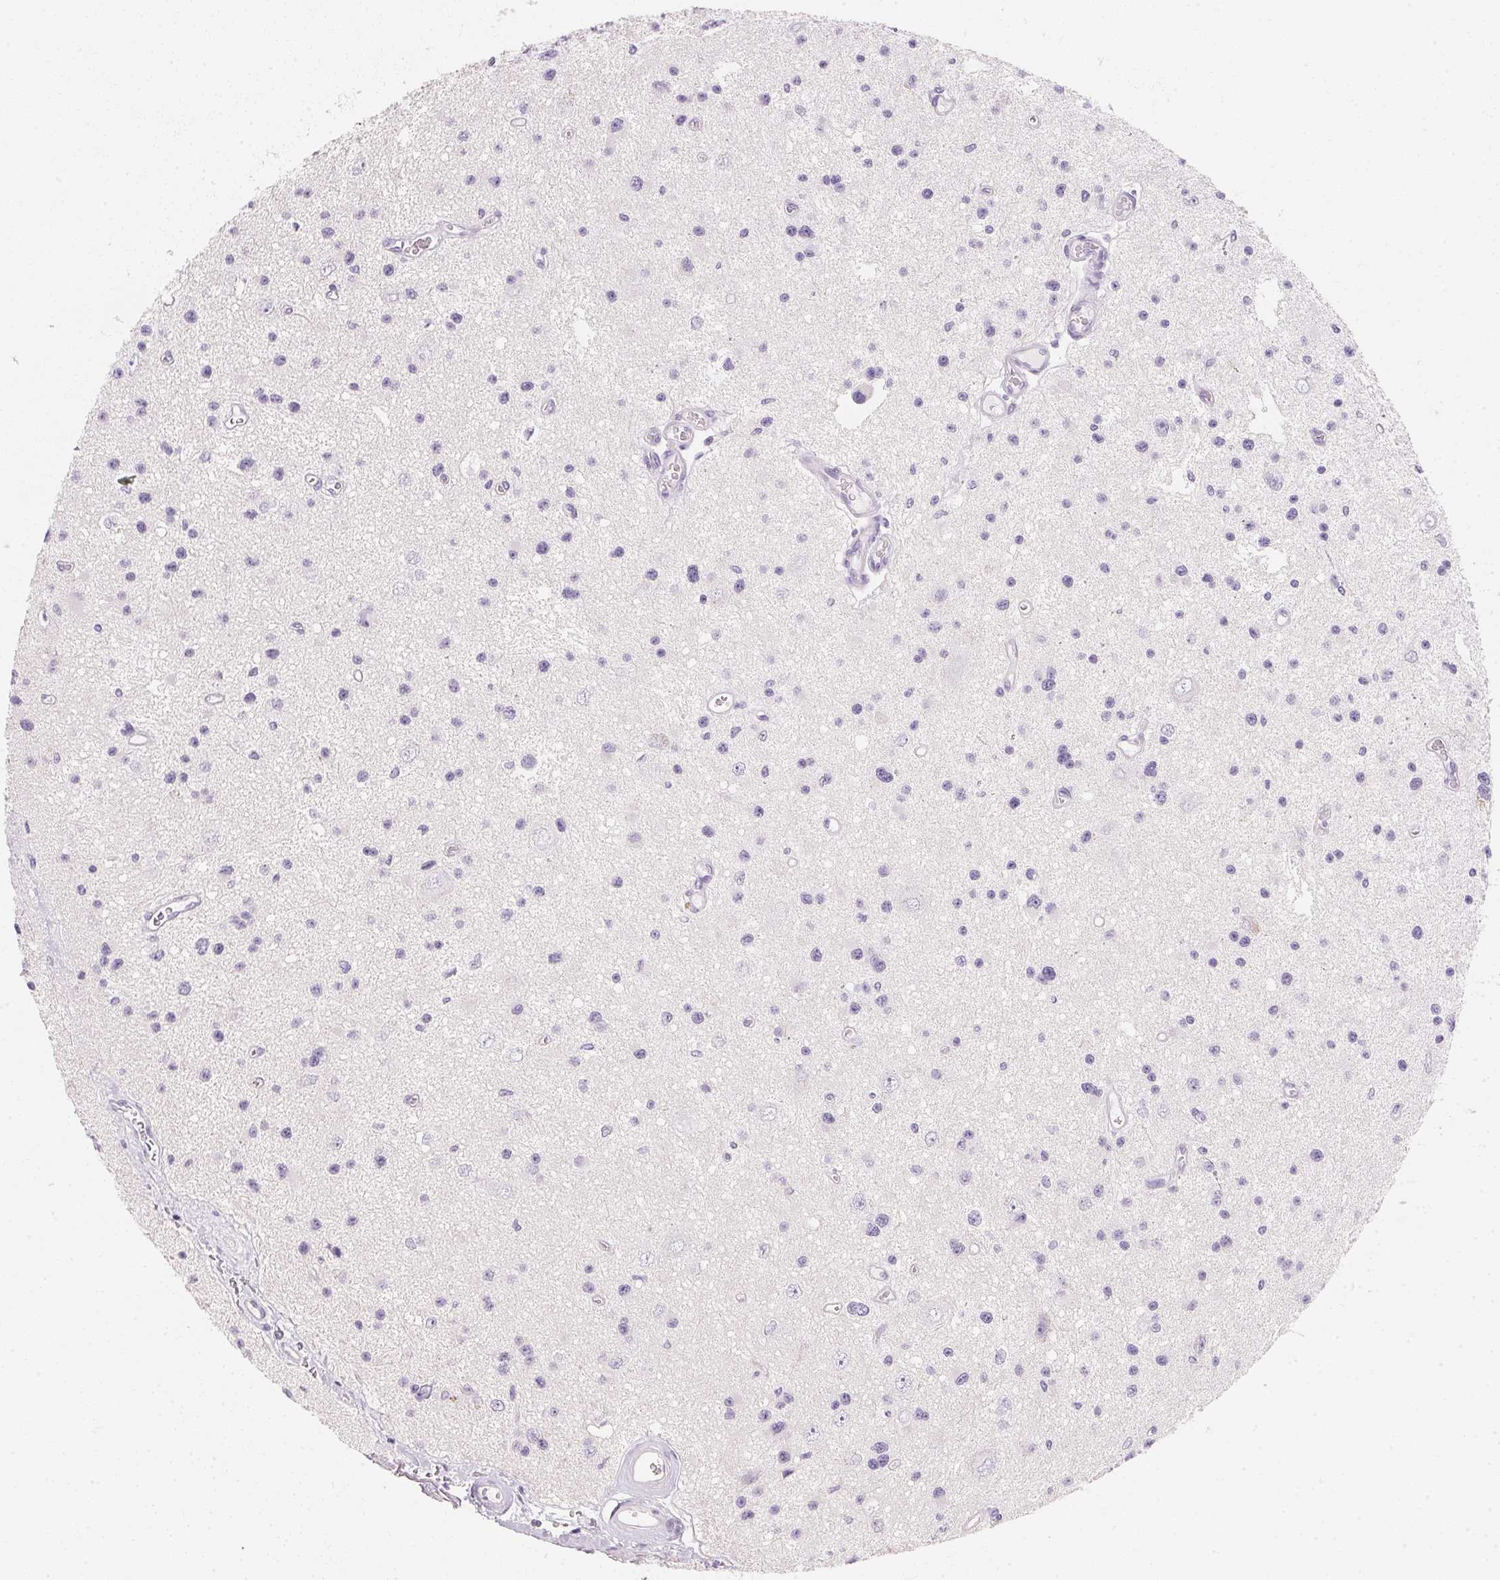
{"staining": {"intensity": "negative", "quantity": "none", "location": "none"}, "tissue": "glioma", "cell_type": "Tumor cells", "image_type": "cancer", "snomed": [{"axis": "morphology", "description": "Glioma, malignant, Low grade"}, {"axis": "topography", "description": "Brain"}], "caption": "Tumor cells are negative for brown protein staining in glioma. (DAB (3,3'-diaminobenzidine) IHC visualized using brightfield microscopy, high magnification).", "gene": "ACP3", "patient": {"sex": "male", "age": 43}}